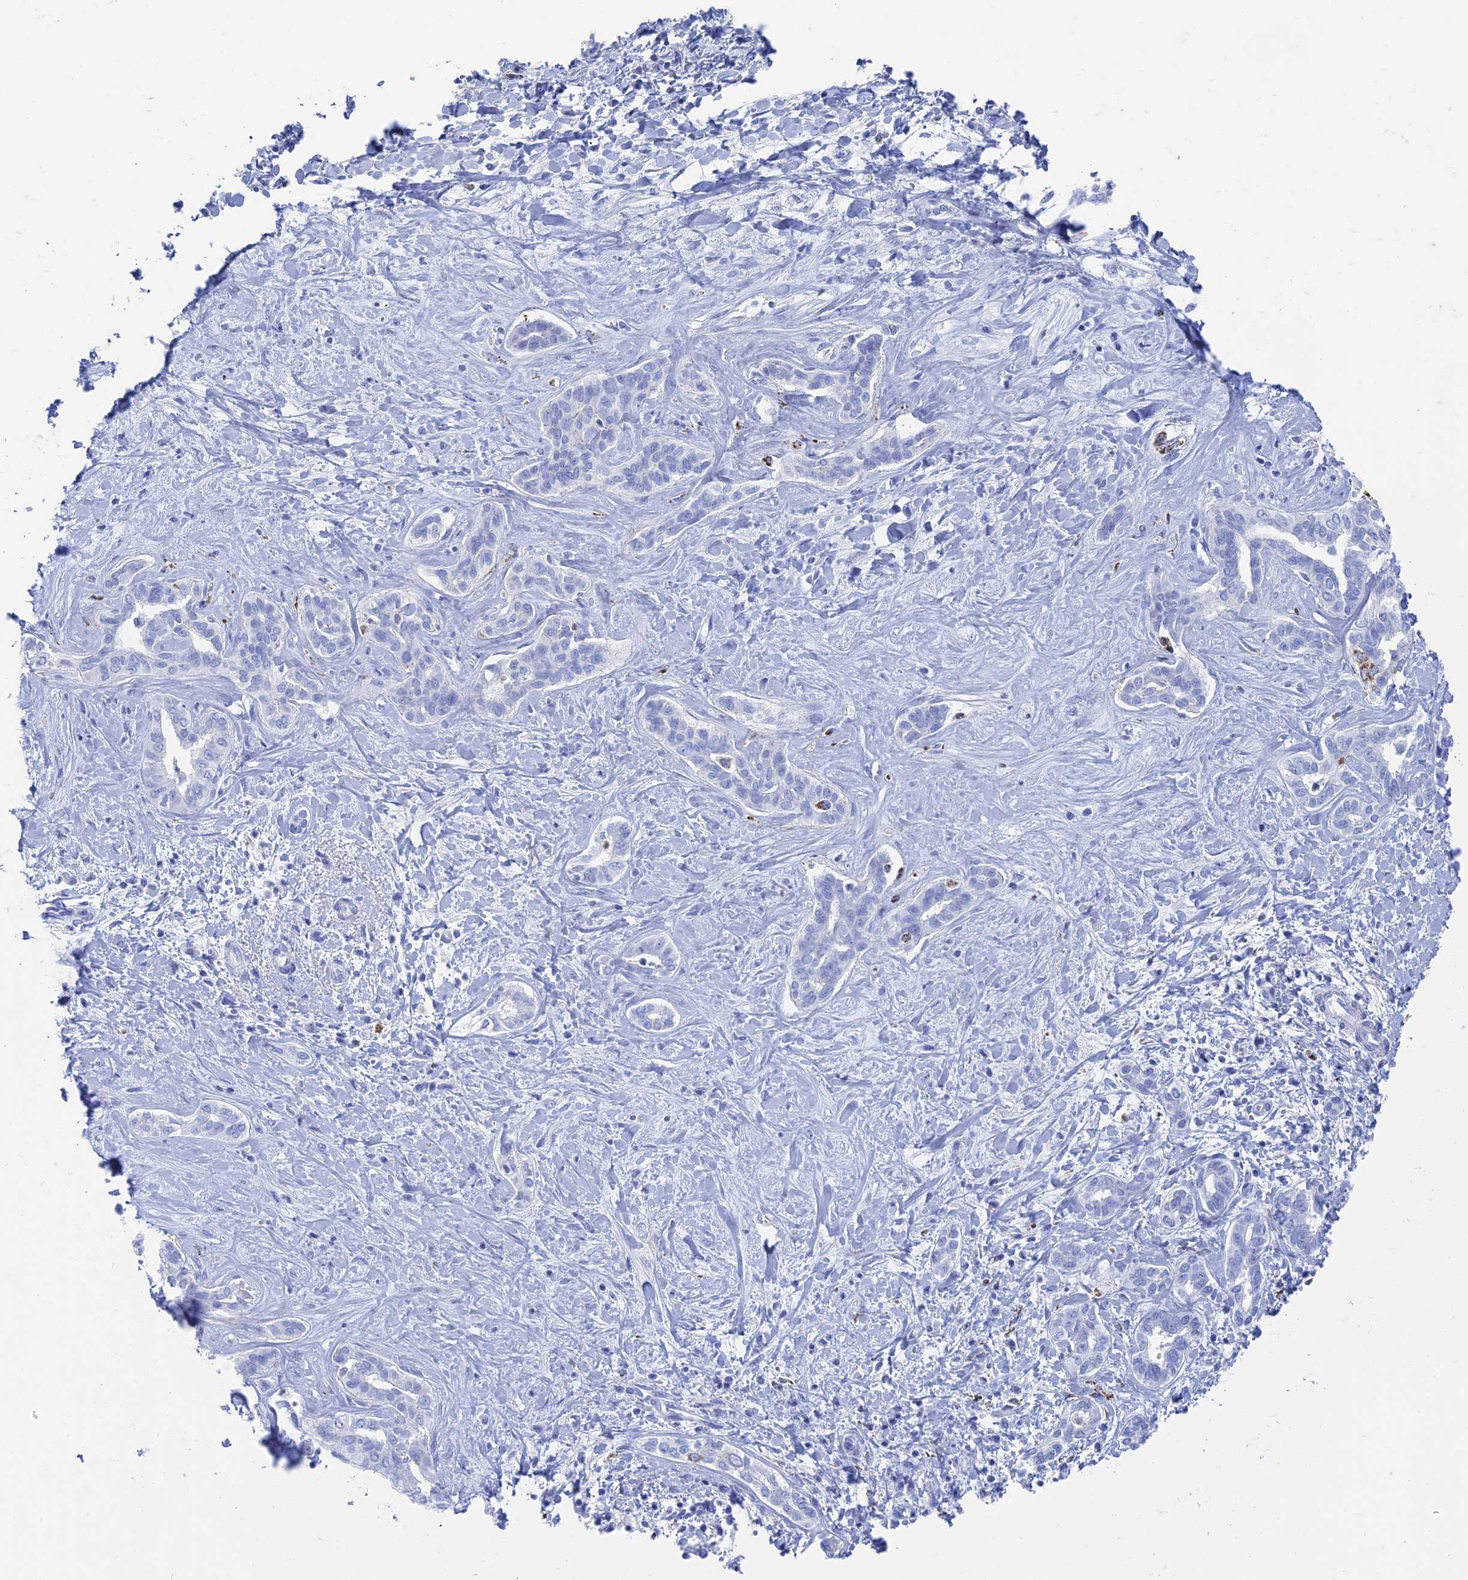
{"staining": {"intensity": "strong", "quantity": "<25%", "location": "cytoplasmic/membranous"}, "tissue": "liver cancer", "cell_type": "Tumor cells", "image_type": "cancer", "snomed": [{"axis": "morphology", "description": "Cholangiocarcinoma"}, {"axis": "topography", "description": "Liver"}], "caption": "Cholangiocarcinoma (liver) tissue reveals strong cytoplasmic/membranous staining in approximately <25% of tumor cells", "gene": "ALMS1", "patient": {"sex": "female", "age": 77}}